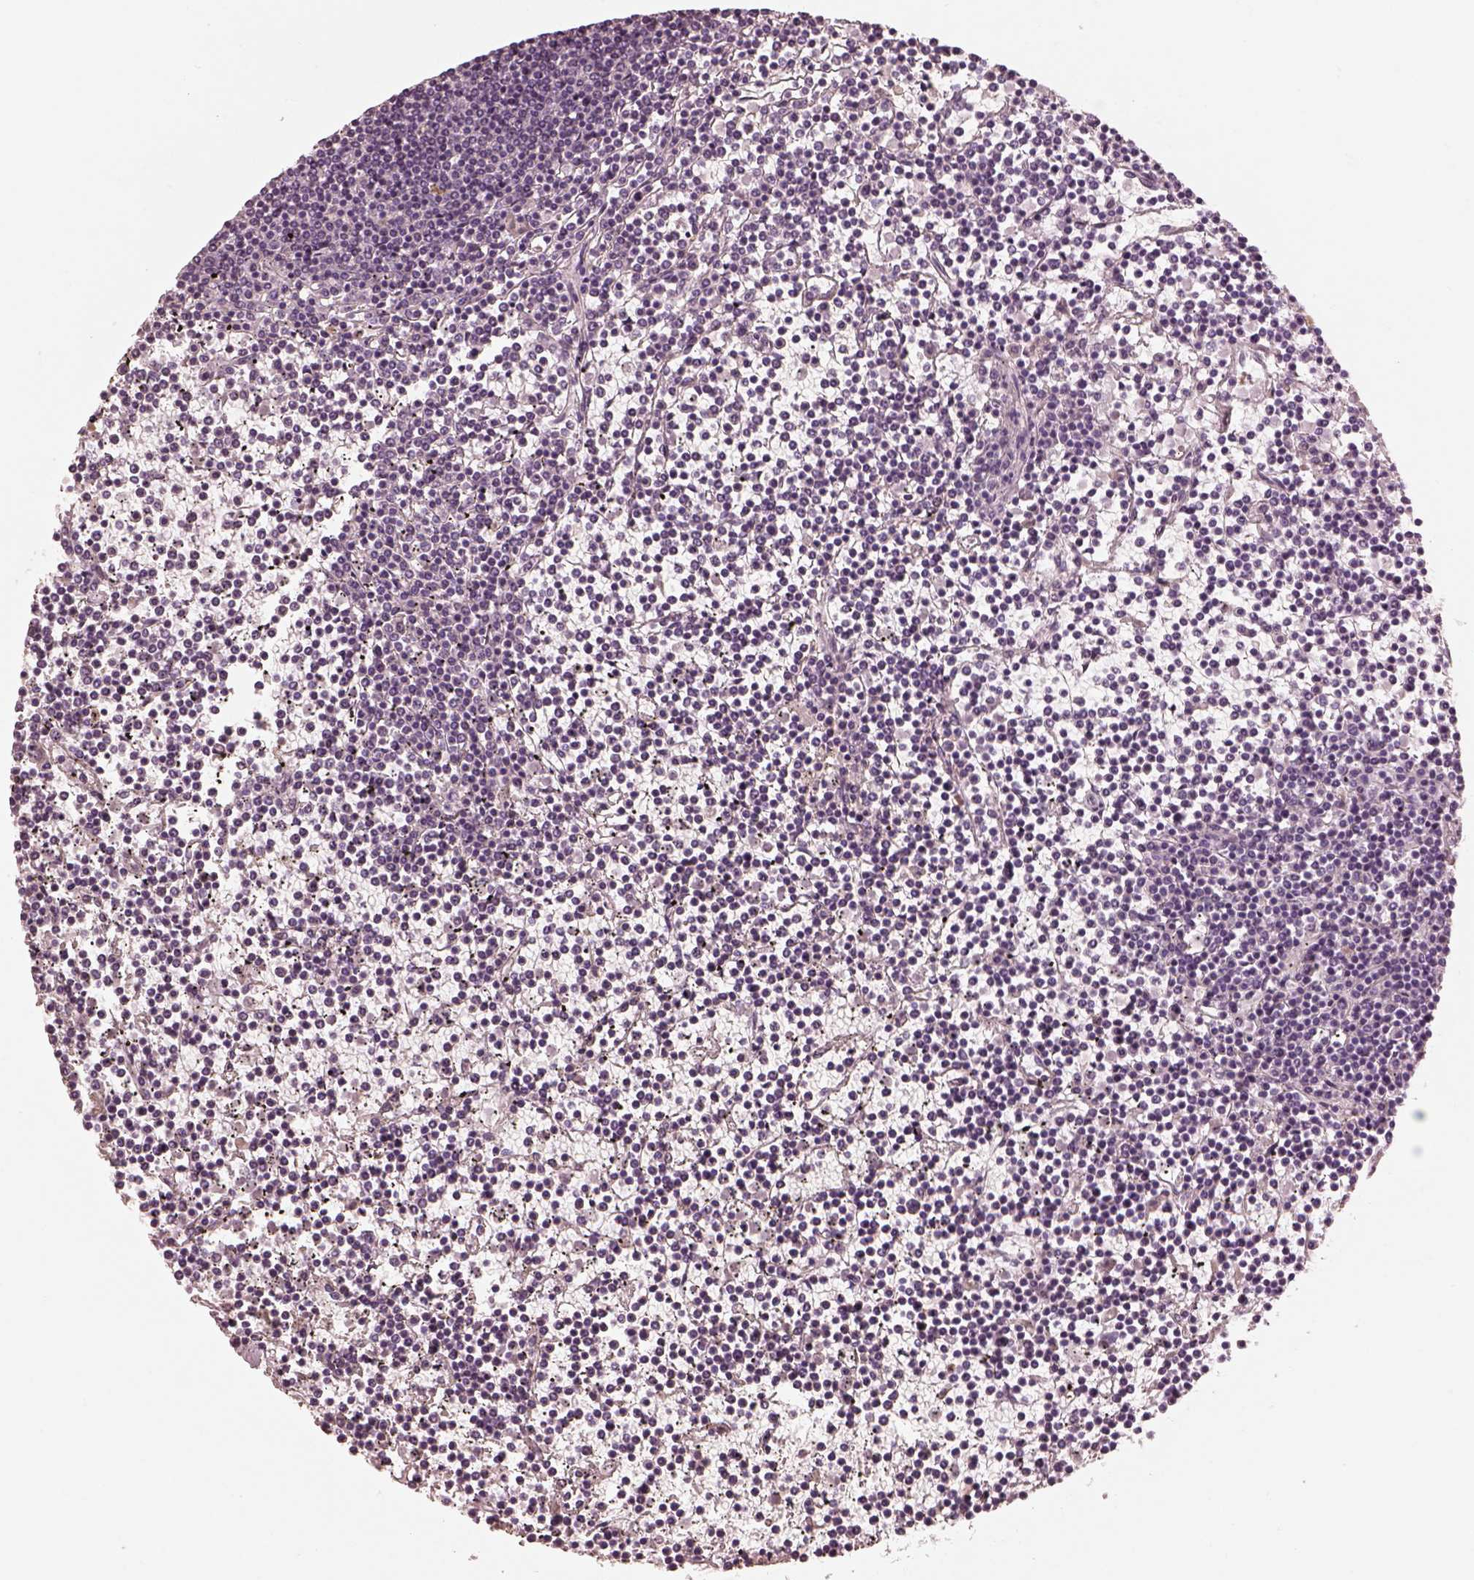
{"staining": {"intensity": "negative", "quantity": "none", "location": "none"}, "tissue": "lymphoma", "cell_type": "Tumor cells", "image_type": "cancer", "snomed": [{"axis": "morphology", "description": "Malignant lymphoma, non-Hodgkin's type, Low grade"}, {"axis": "topography", "description": "Spleen"}], "caption": "Immunohistochemistry photomicrograph of neoplastic tissue: human malignant lymphoma, non-Hodgkin's type (low-grade) stained with DAB (3,3'-diaminobenzidine) displays no significant protein staining in tumor cells. Brightfield microscopy of immunohistochemistry (IHC) stained with DAB (3,3'-diaminobenzidine) (brown) and hematoxylin (blue), captured at high magnification.", "gene": "KCNA2", "patient": {"sex": "female", "age": 19}}